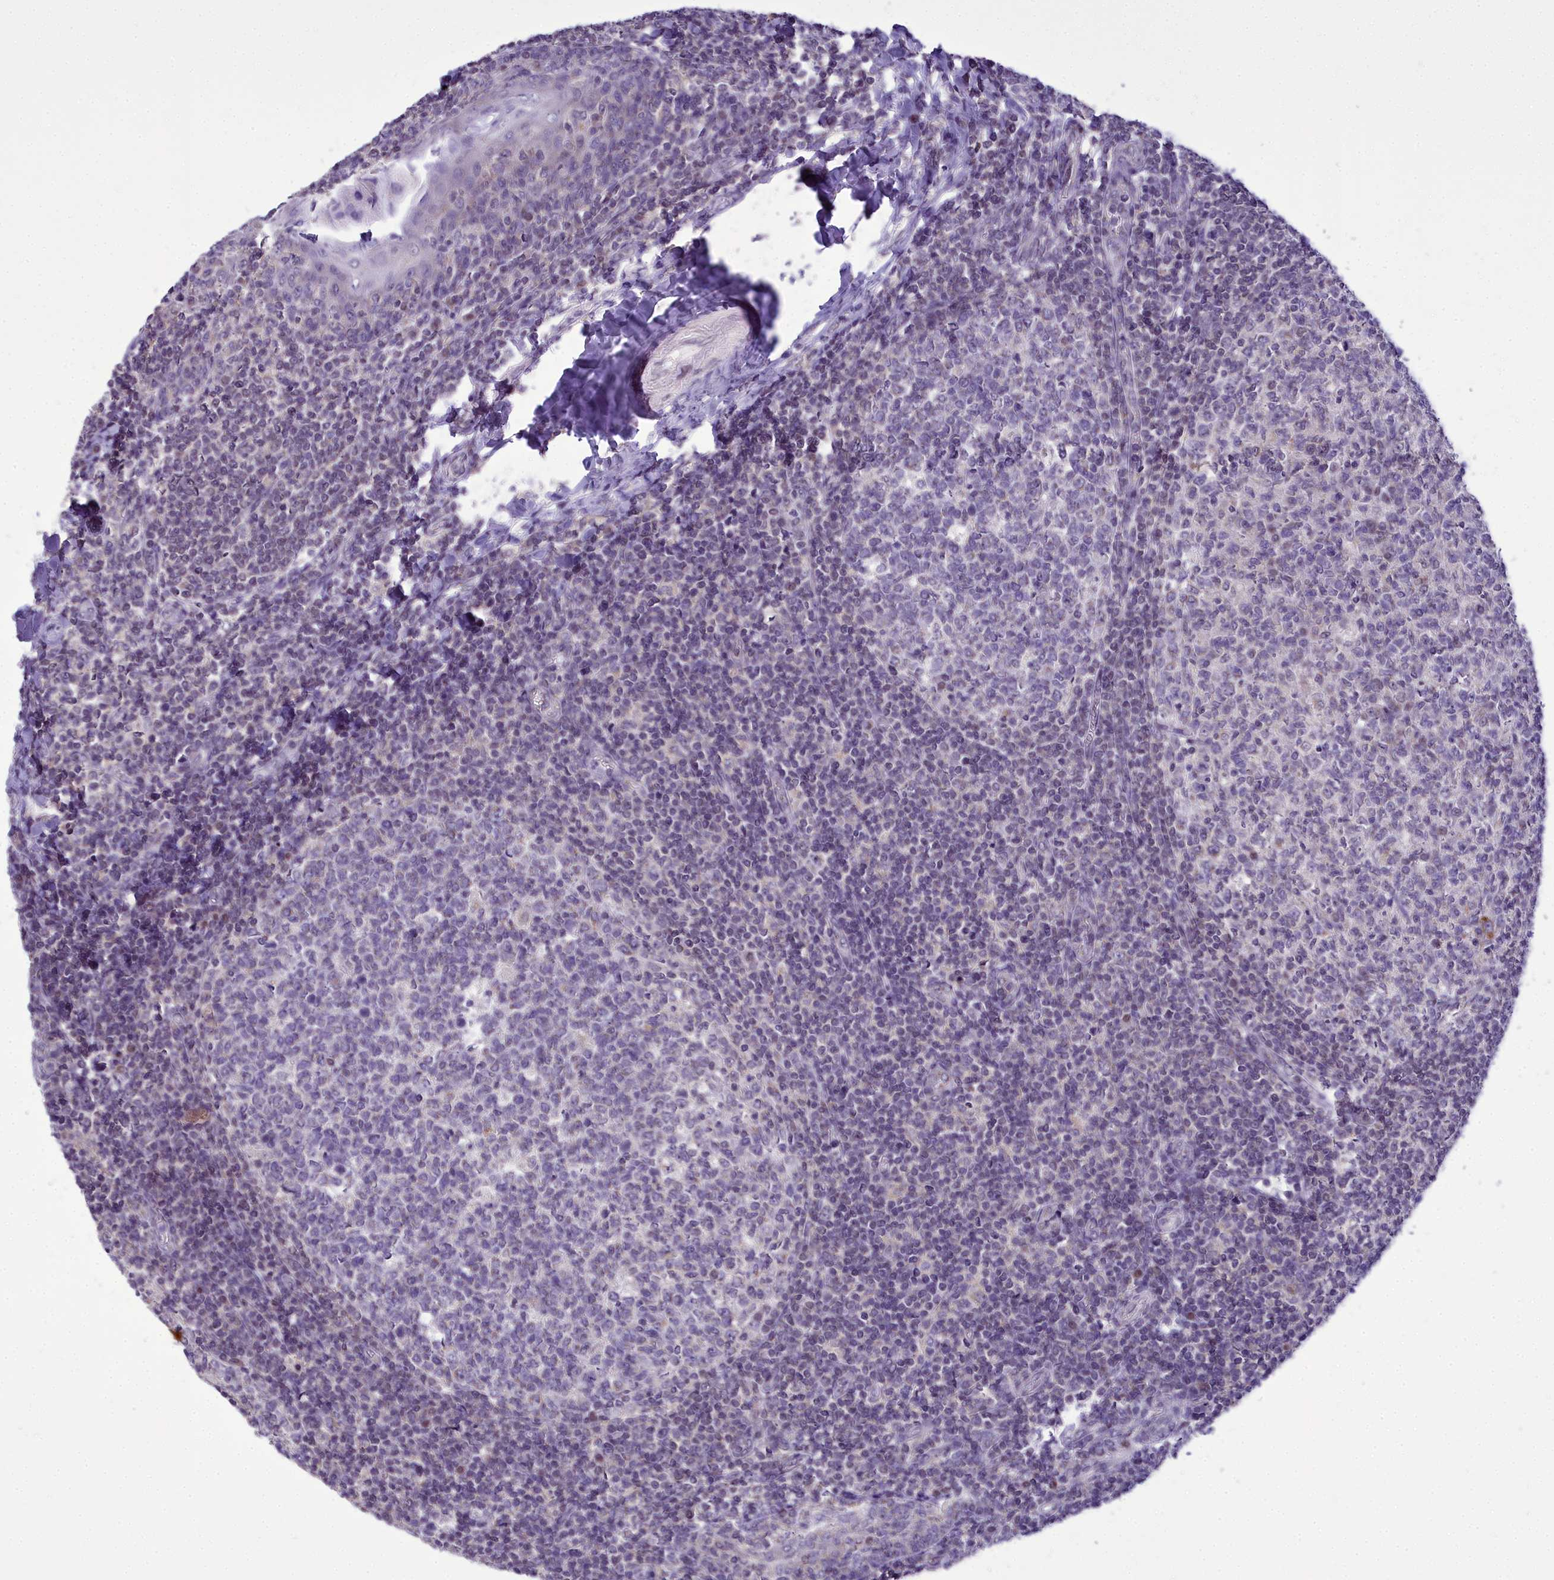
{"staining": {"intensity": "negative", "quantity": "none", "location": "none"}, "tissue": "tonsil", "cell_type": "Germinal center cells", "image_type": "normal", "snomed": [{"axis": "morphology", "description": "Normal tissue, NOS"}, {"axis": "topography", "description": "Tonsil"}], "caption": "IHC image of benign tonsil: human tonsil stained with DAB demonstrates no significant protein expression in germinal center cells.", "gene": "B9D2", "patient": {"sex": "female", "age": 19}}